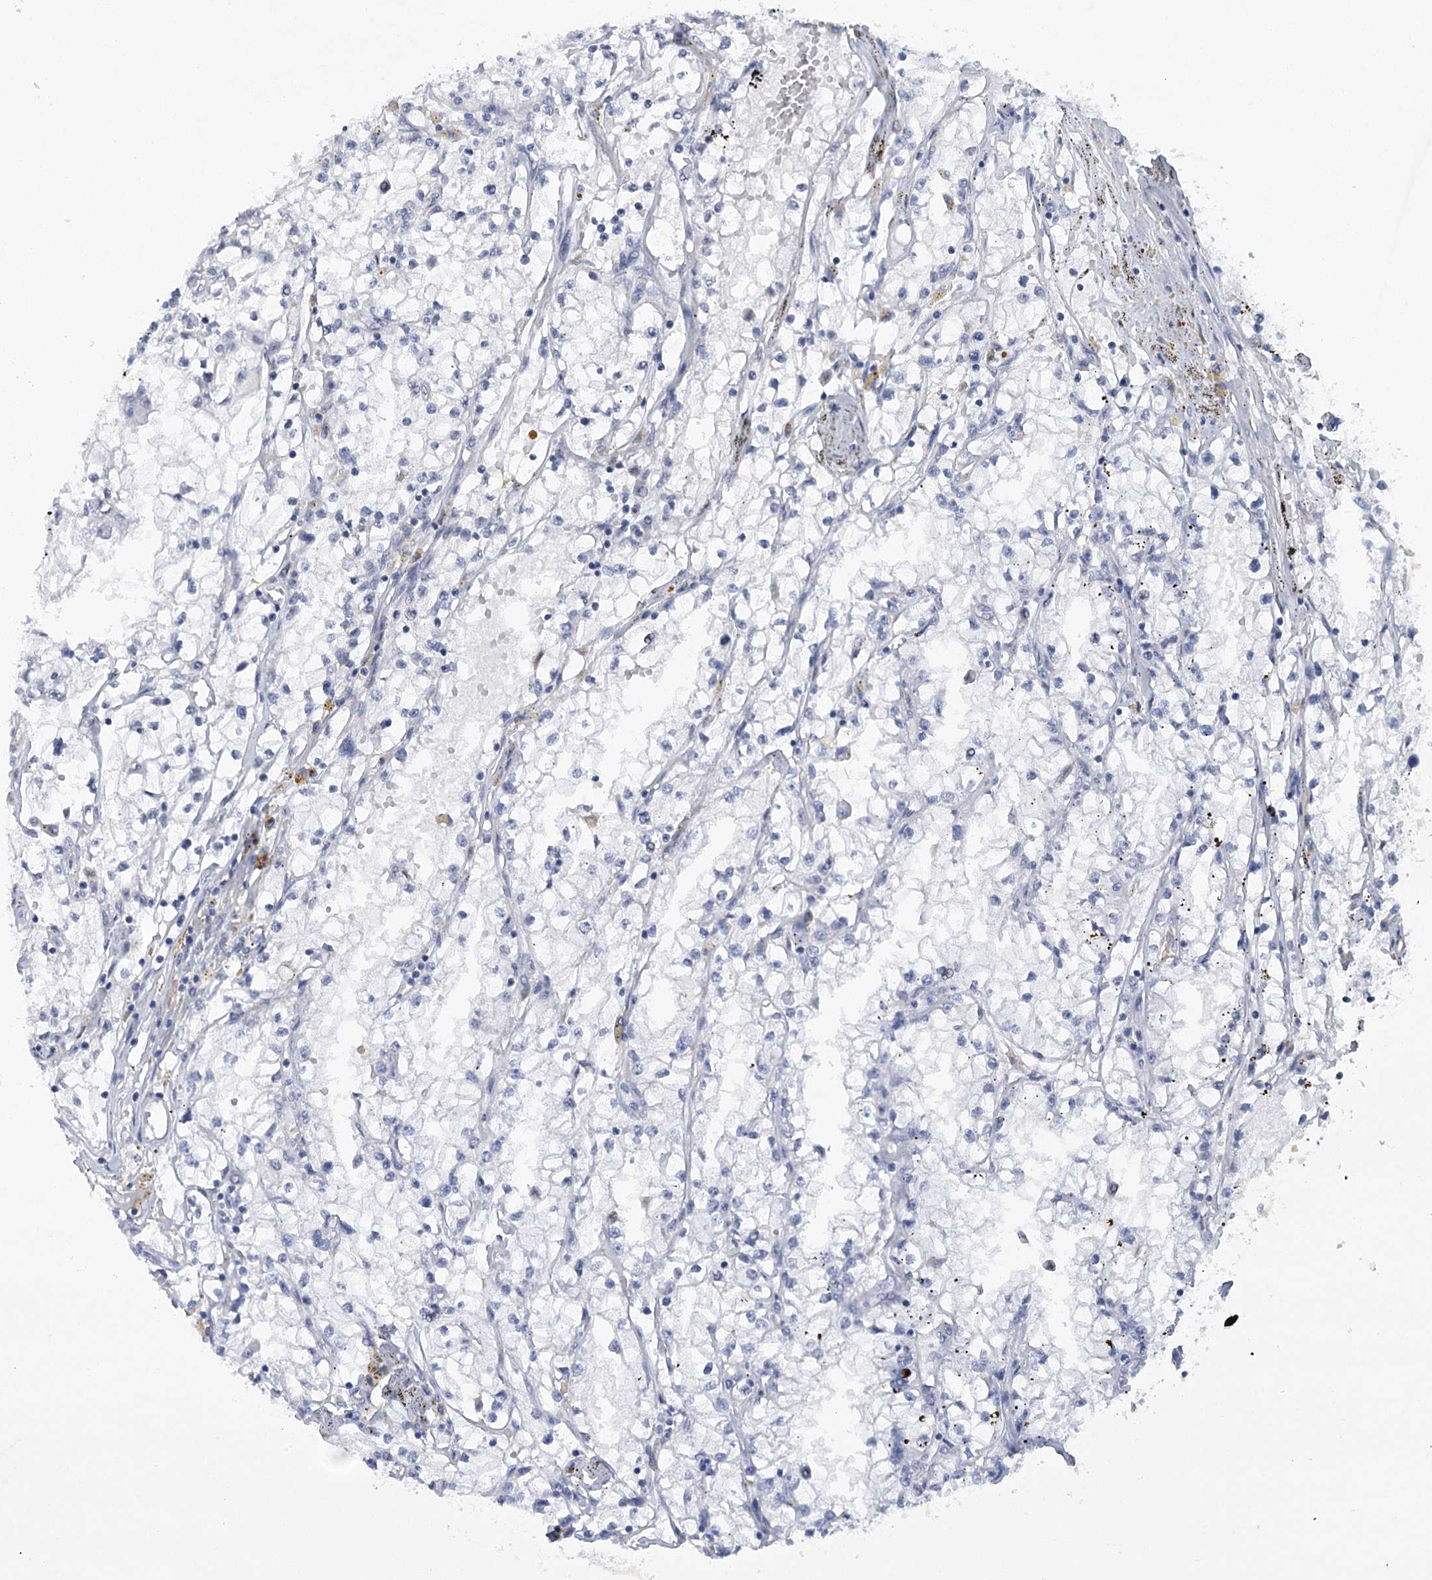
{"staining": {"intensity": "negative", "quantity": "none", "location": "none"}, "tissue": "renal cancer", "cell_type": "Tumor cells", "image_type": "cancer", "snomed": [{"axis": "morphology", "description": "Adenocarcinoma, NOS"}, {"axis": "topography", "description": "Kidney"}], "caption": "Immunohistochemical staining of renal cancer (adenocarcinoma) demonstrates no significant staining in tumor cells.", "gene": "HNRNPA0", "patient": {"sex": "male", "age": 56}}